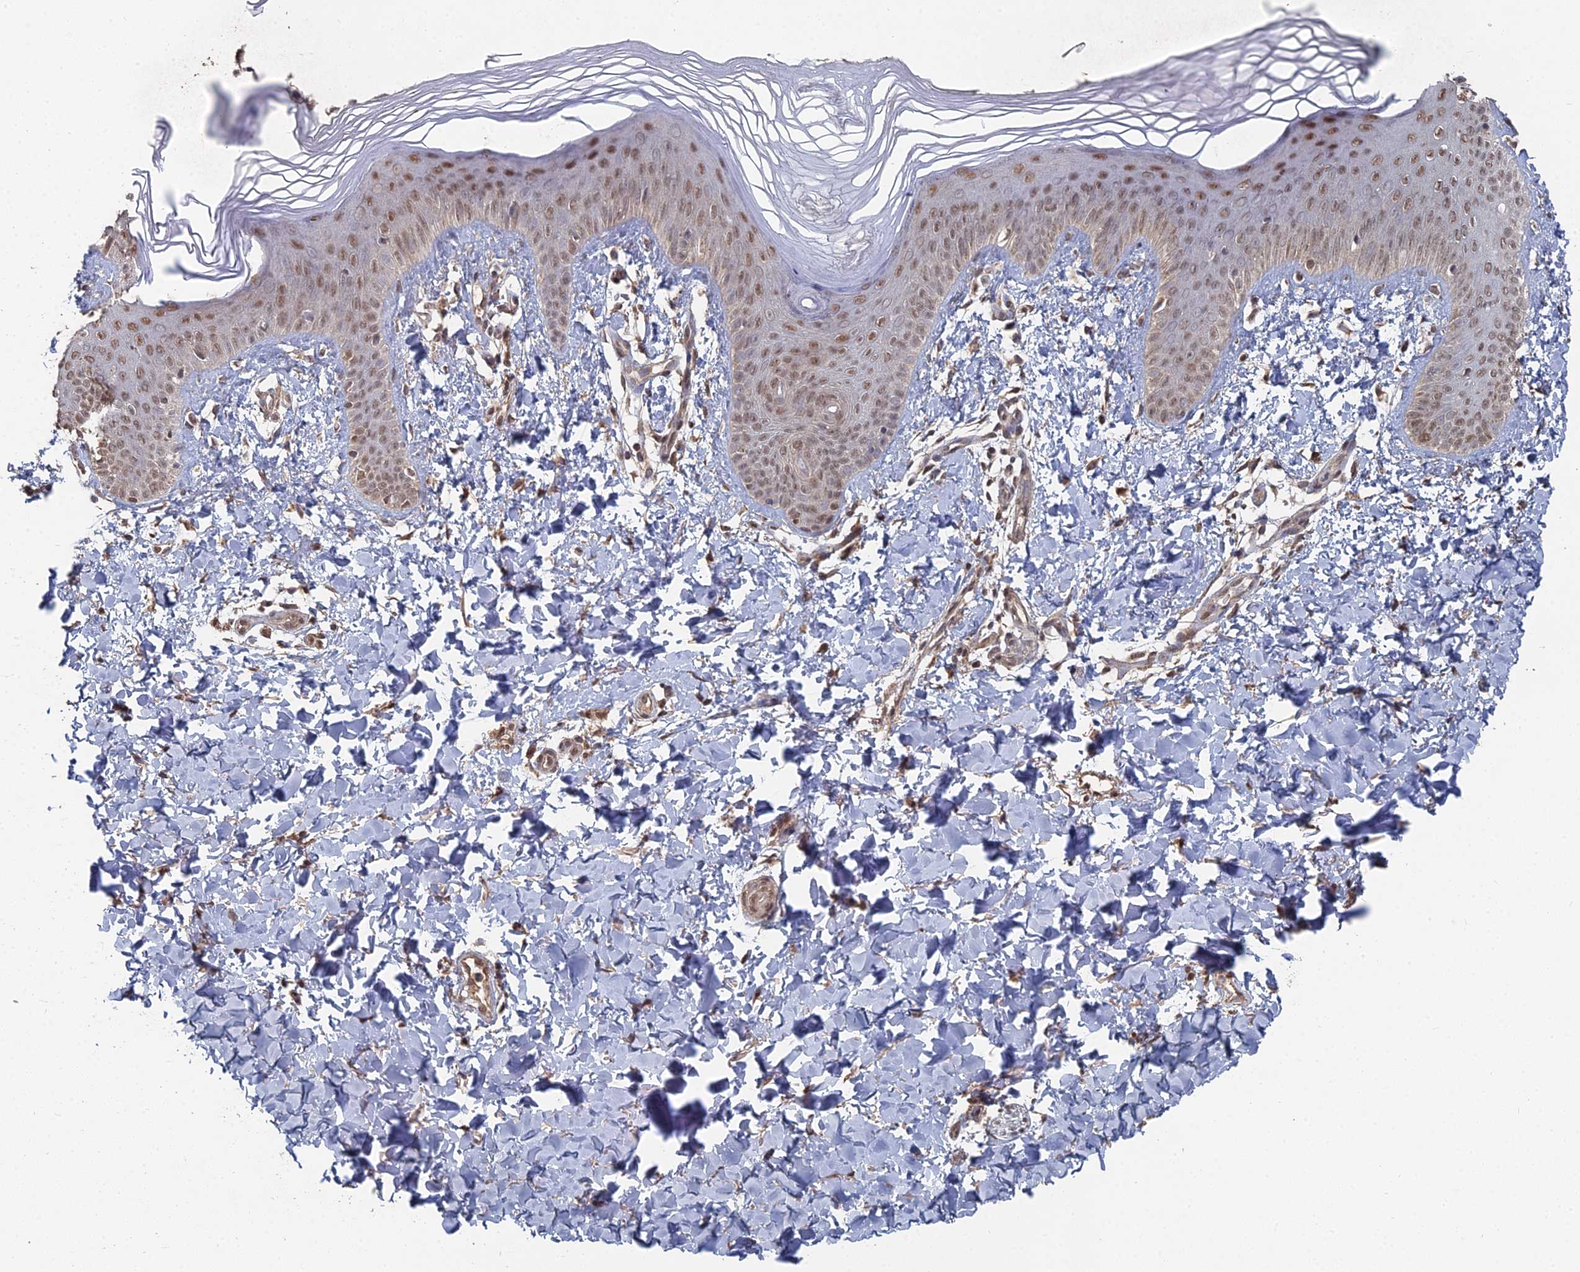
{"staining": {"intensity": "moderate", "quantity": ">75%", "location": "nuclear"}, "tissue": "skin", "cell_type": "Epidermal cells", "image_type": "normal", "snomed": [{"axis": "morphology", "description": "Normal tissue, NOS"}, {"axis": "morphology", "description": "Inflammation, NOS"}, {"axis": "topography", "description": "Soft tissue"}, {"axis": "topography", "description": "Anal"}], "caption": "IHC (DAB (3,3'-diaminobenzidine)) staining of normal human skin exhibits moderate nuclear protein expression in about >75% of epidermal cells.", "gene": "CCNP", "patient": {"sex": "female", "age": 15}}